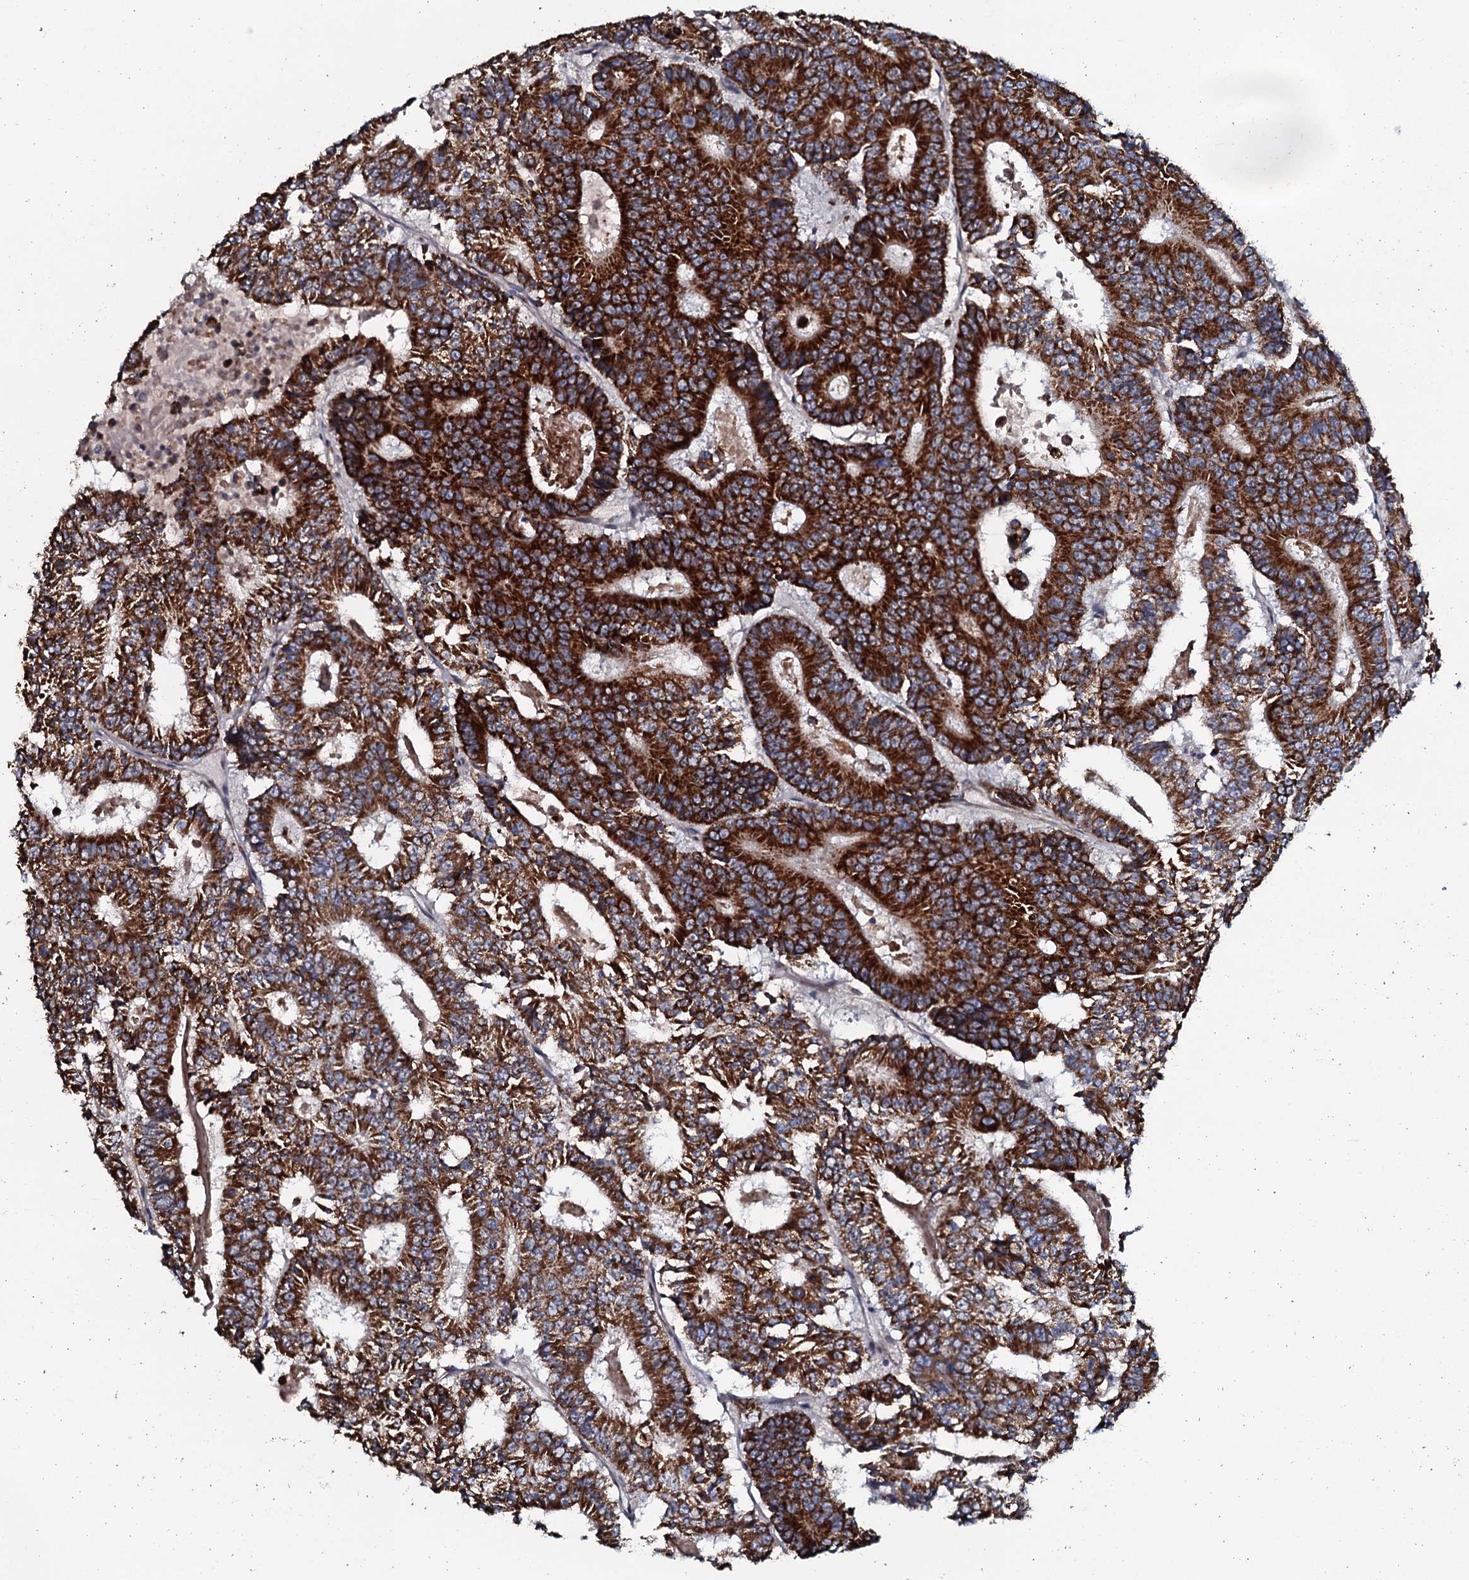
{"staining": {"intensity": "strong", "quantity": ">75%", "location": "cytoplasmic/membranous"}, "tissue": "colorectal cancer", "cell_type": "Tumor cells", "image_type": "cancer", "snomed": [{"axis": "morphology", "description": "Adenocarcinoma, NOS"}, {"axis": "topography", "description": "Colon"}], "caption": "Immunohistochemistry of human colorectal cancer (adenocarcinoma) demonstrates high levels of strong cytoplasmic/membranous staining in approximately >75% of tumor cells. The protein of interest is shown in brown color, while the nuclei are stained blue.", "gene": "KCTD4", "patient": {"sex": "male", "age": 83}}